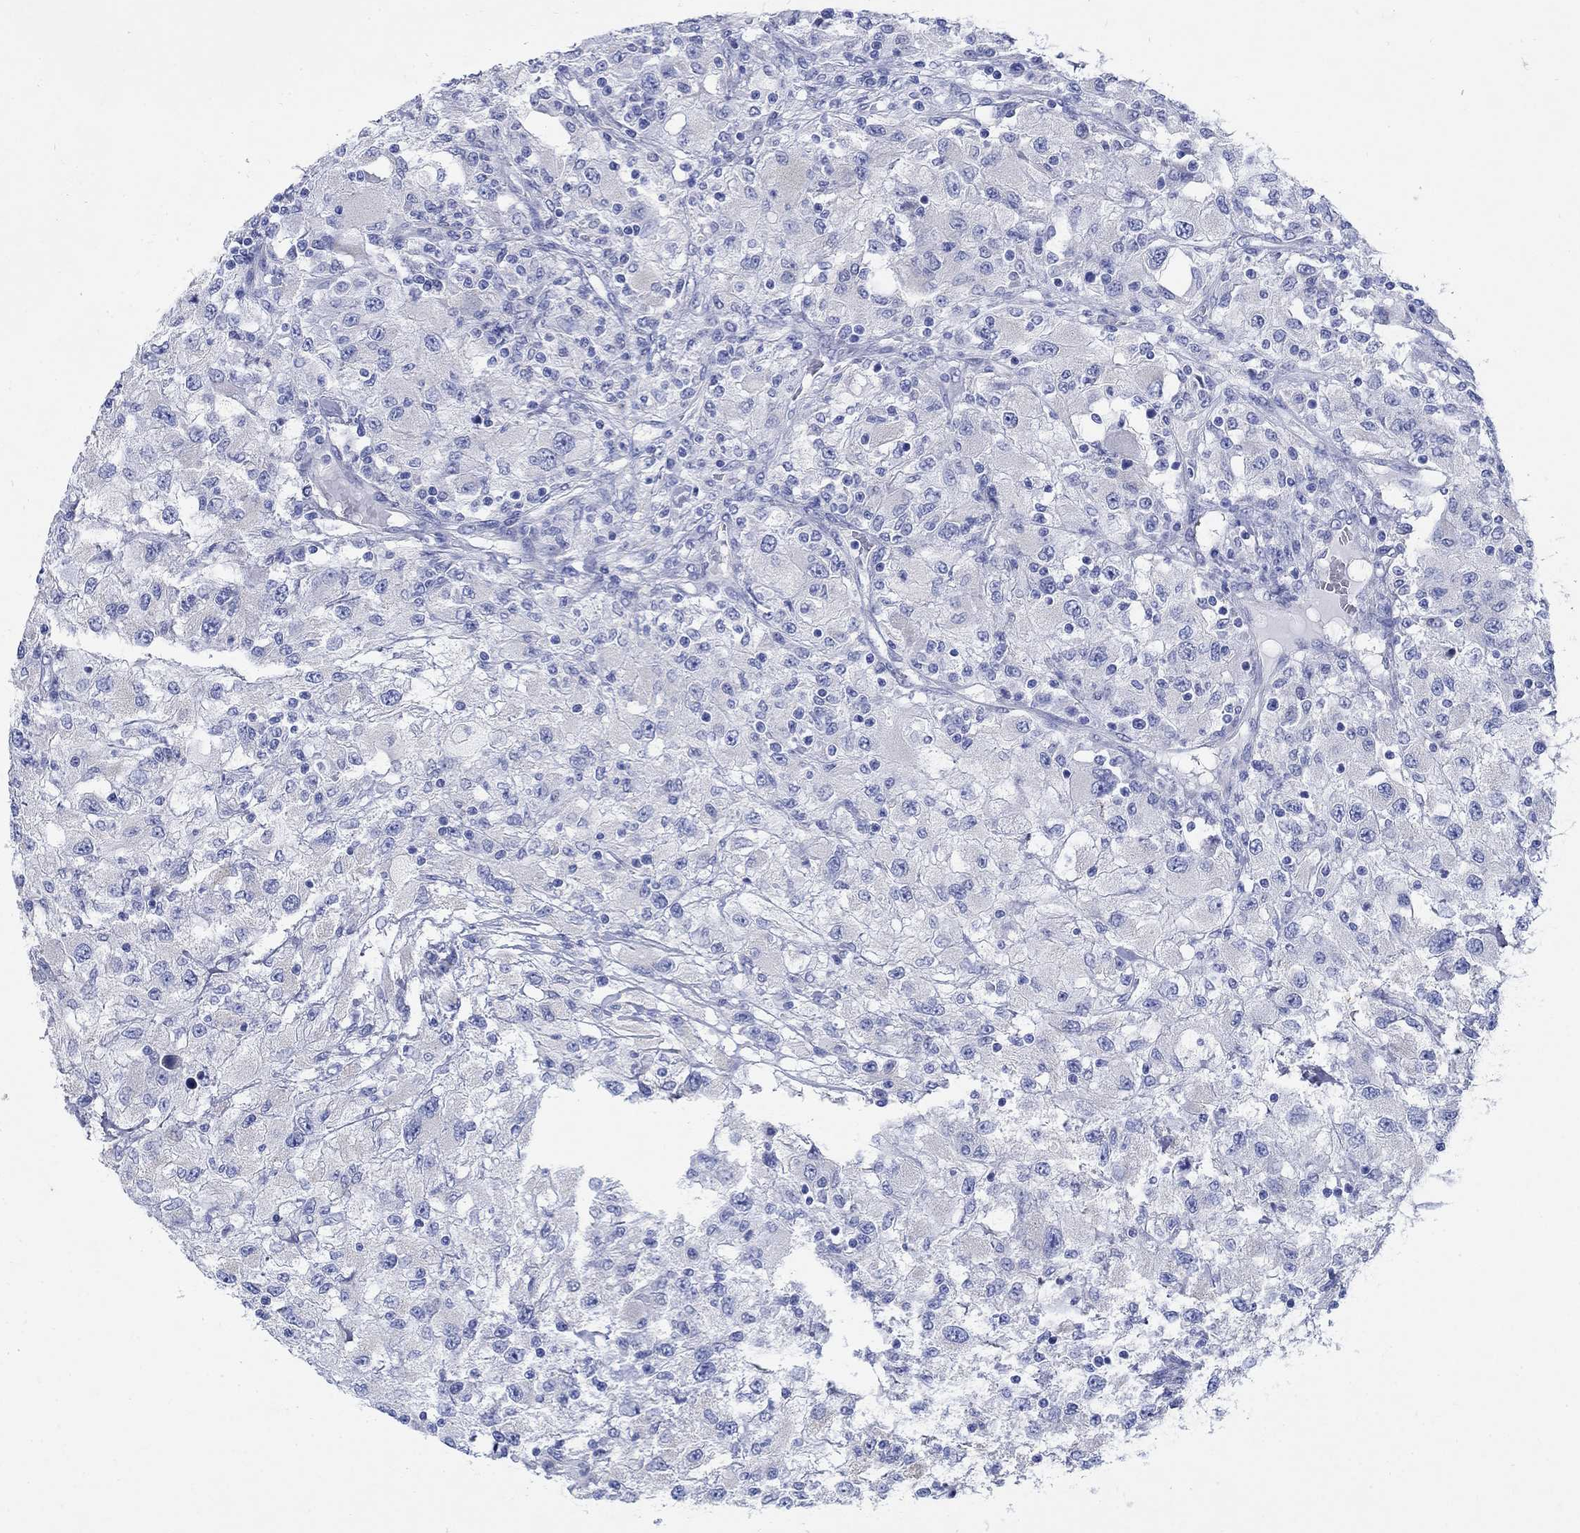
{"staining": {"intensity": "negative", "quantity": "none", "location": "none"}, "tissue": "renal cancer", "cell_type": "Tumor cells", "image_type": "cancer", "snomed": [{"axis": "morphology", "description": "Adenocarcinoma, NOS"}, {"axis": "topography", "description": "Kidney"}], "caption": "Renal cancer (adenocarcinoma) was stained to show a protein in brown. There is no significant positivity in tumor cells.", "gene": "ZDHHC14", "patient": {"sex": "female", "age": 67}}